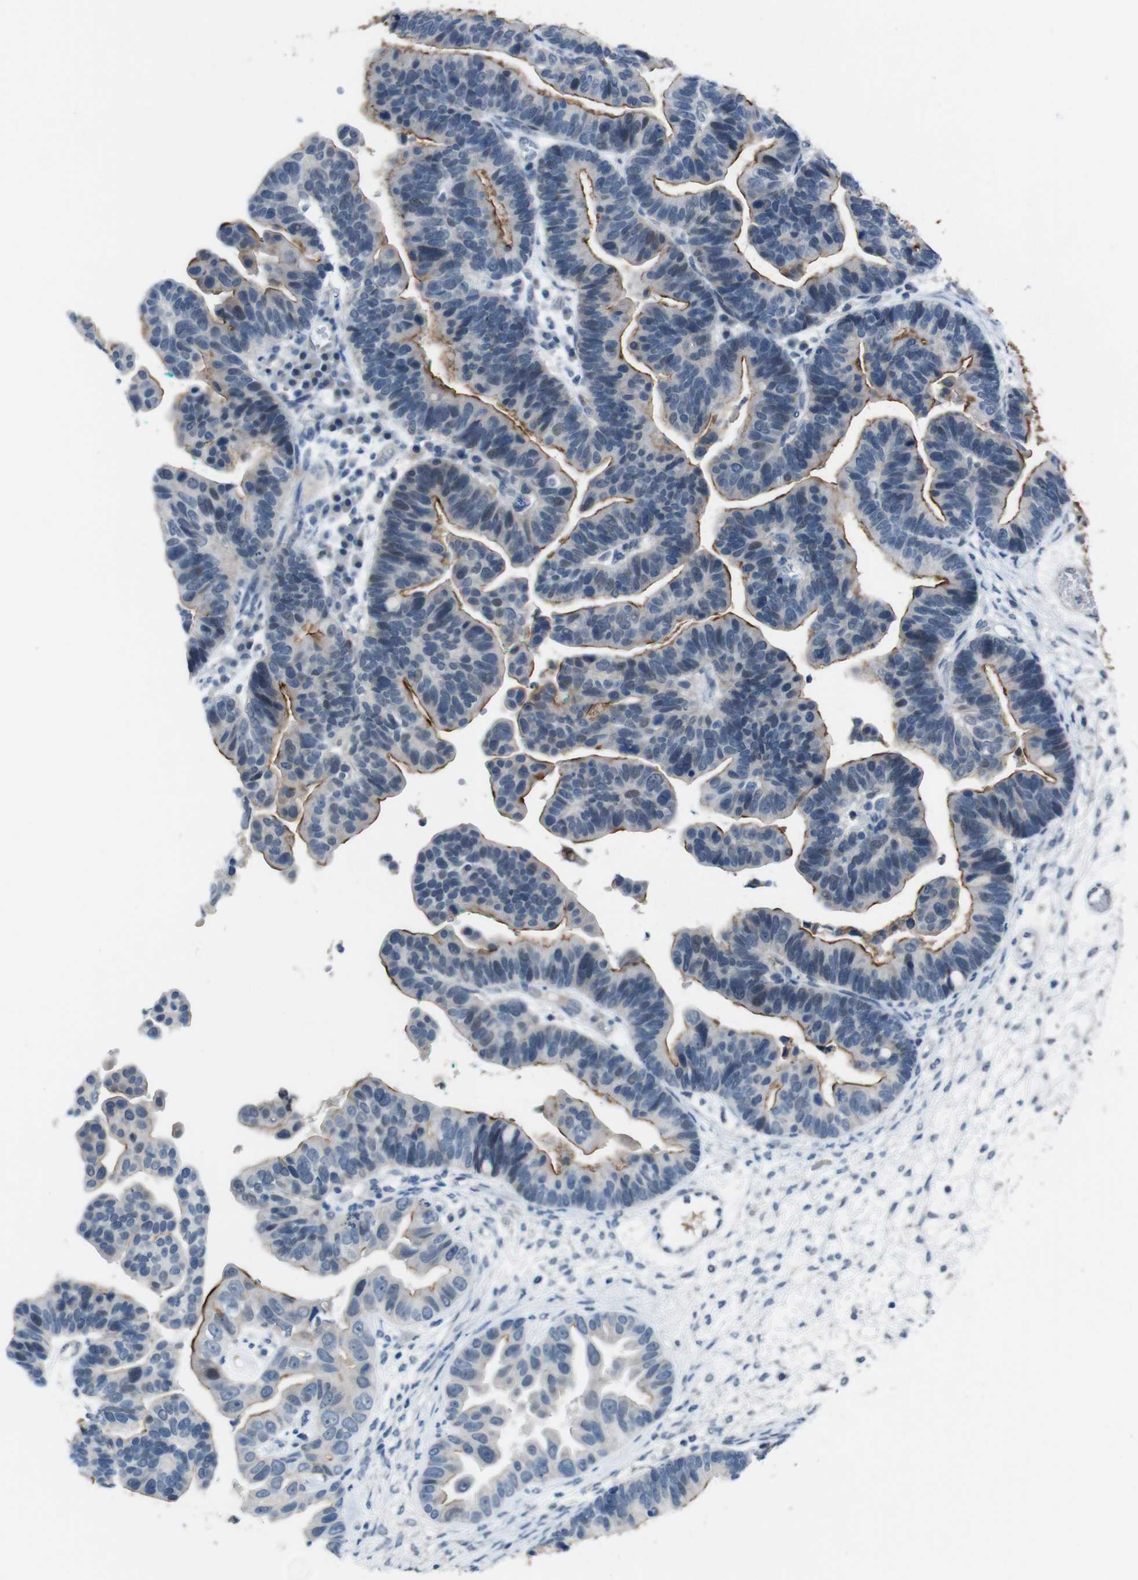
{"staining": {"intensity": "moderate", "quantity": ">75%", "location": "cytoplasmic/membranous"}, "tissue": "ovarian cancer", "cell_type": "Tumor cells", "image_type": "cancer", "snomed": [{"axis": "morphology", "description": "Cystadenocarcinoma, serous, NOS"}, {"axis": "topography", "description": "Ovary"}], "caption": "About >75% of tumor cells in human ovarian serous cystadenocarcinoma display moderate cytoplasmic/membranous protein expression as visualized by brown immunohistochemical staining.", "gene": "CDHR2", "patient": {"sex": "female", "age": 56}}